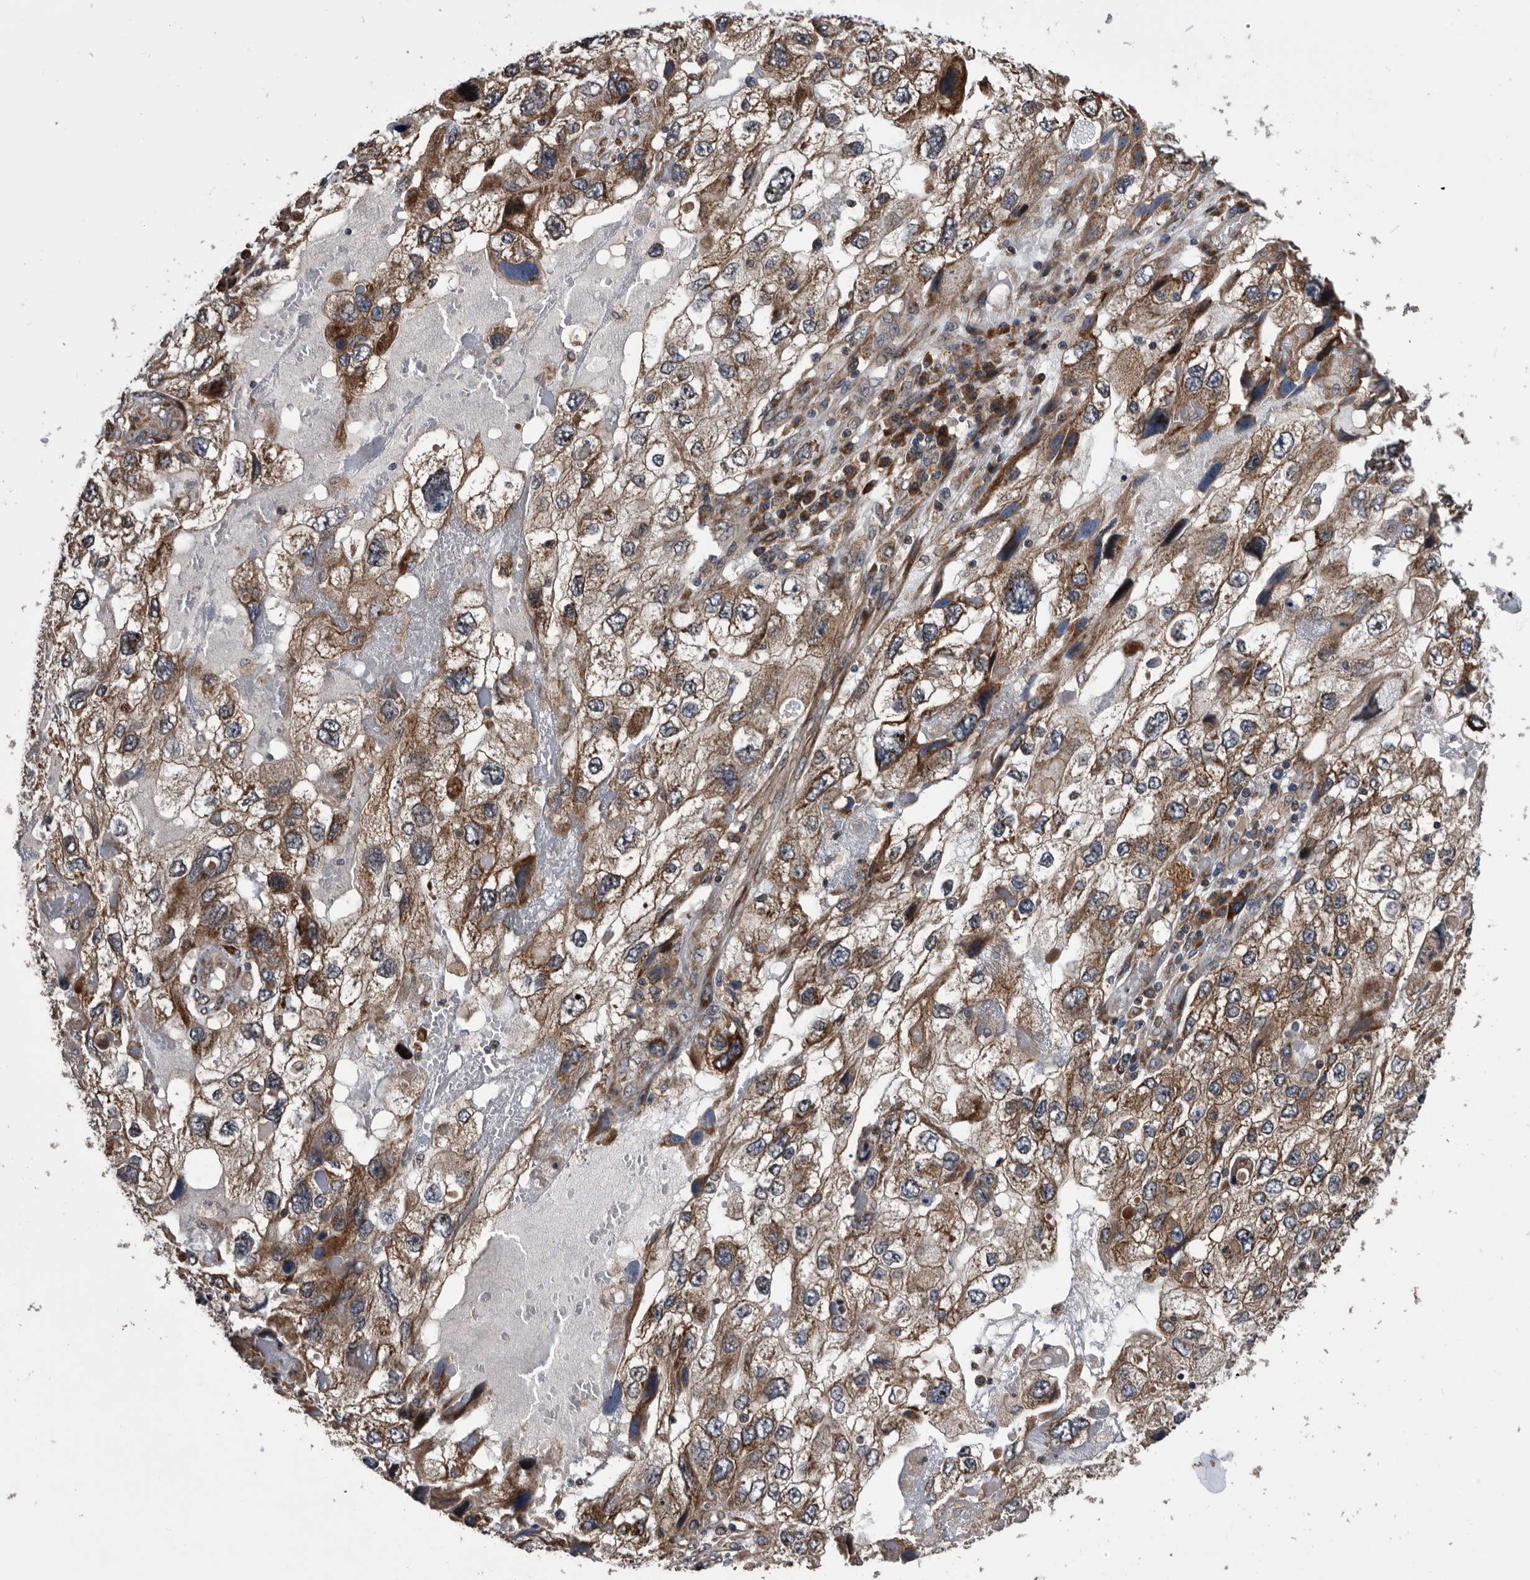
{"staining": {"intensity": "moderate", "quantity": "25%-75%", "location": "cytoplasmic/membranous"}, "tissue": "endometrial cancer", "cell_type": "Tumor cells", "image_type": "cancer", "snomed": [{"axis": "morphology", "description": "Adenocarcinoma, NOS"}, {"axis": "topography", "description": "Endometrium"}], "caption": "Protein expression by immunohistochemistry (IHC) exhibits moderate cytoplasmic/membranous staining in about 25%-75% of tumor cells in endometrial cancer (adenocarcinoma).", "gene": "SERINC2", "patient": {"sex": "female", "age": 49}}